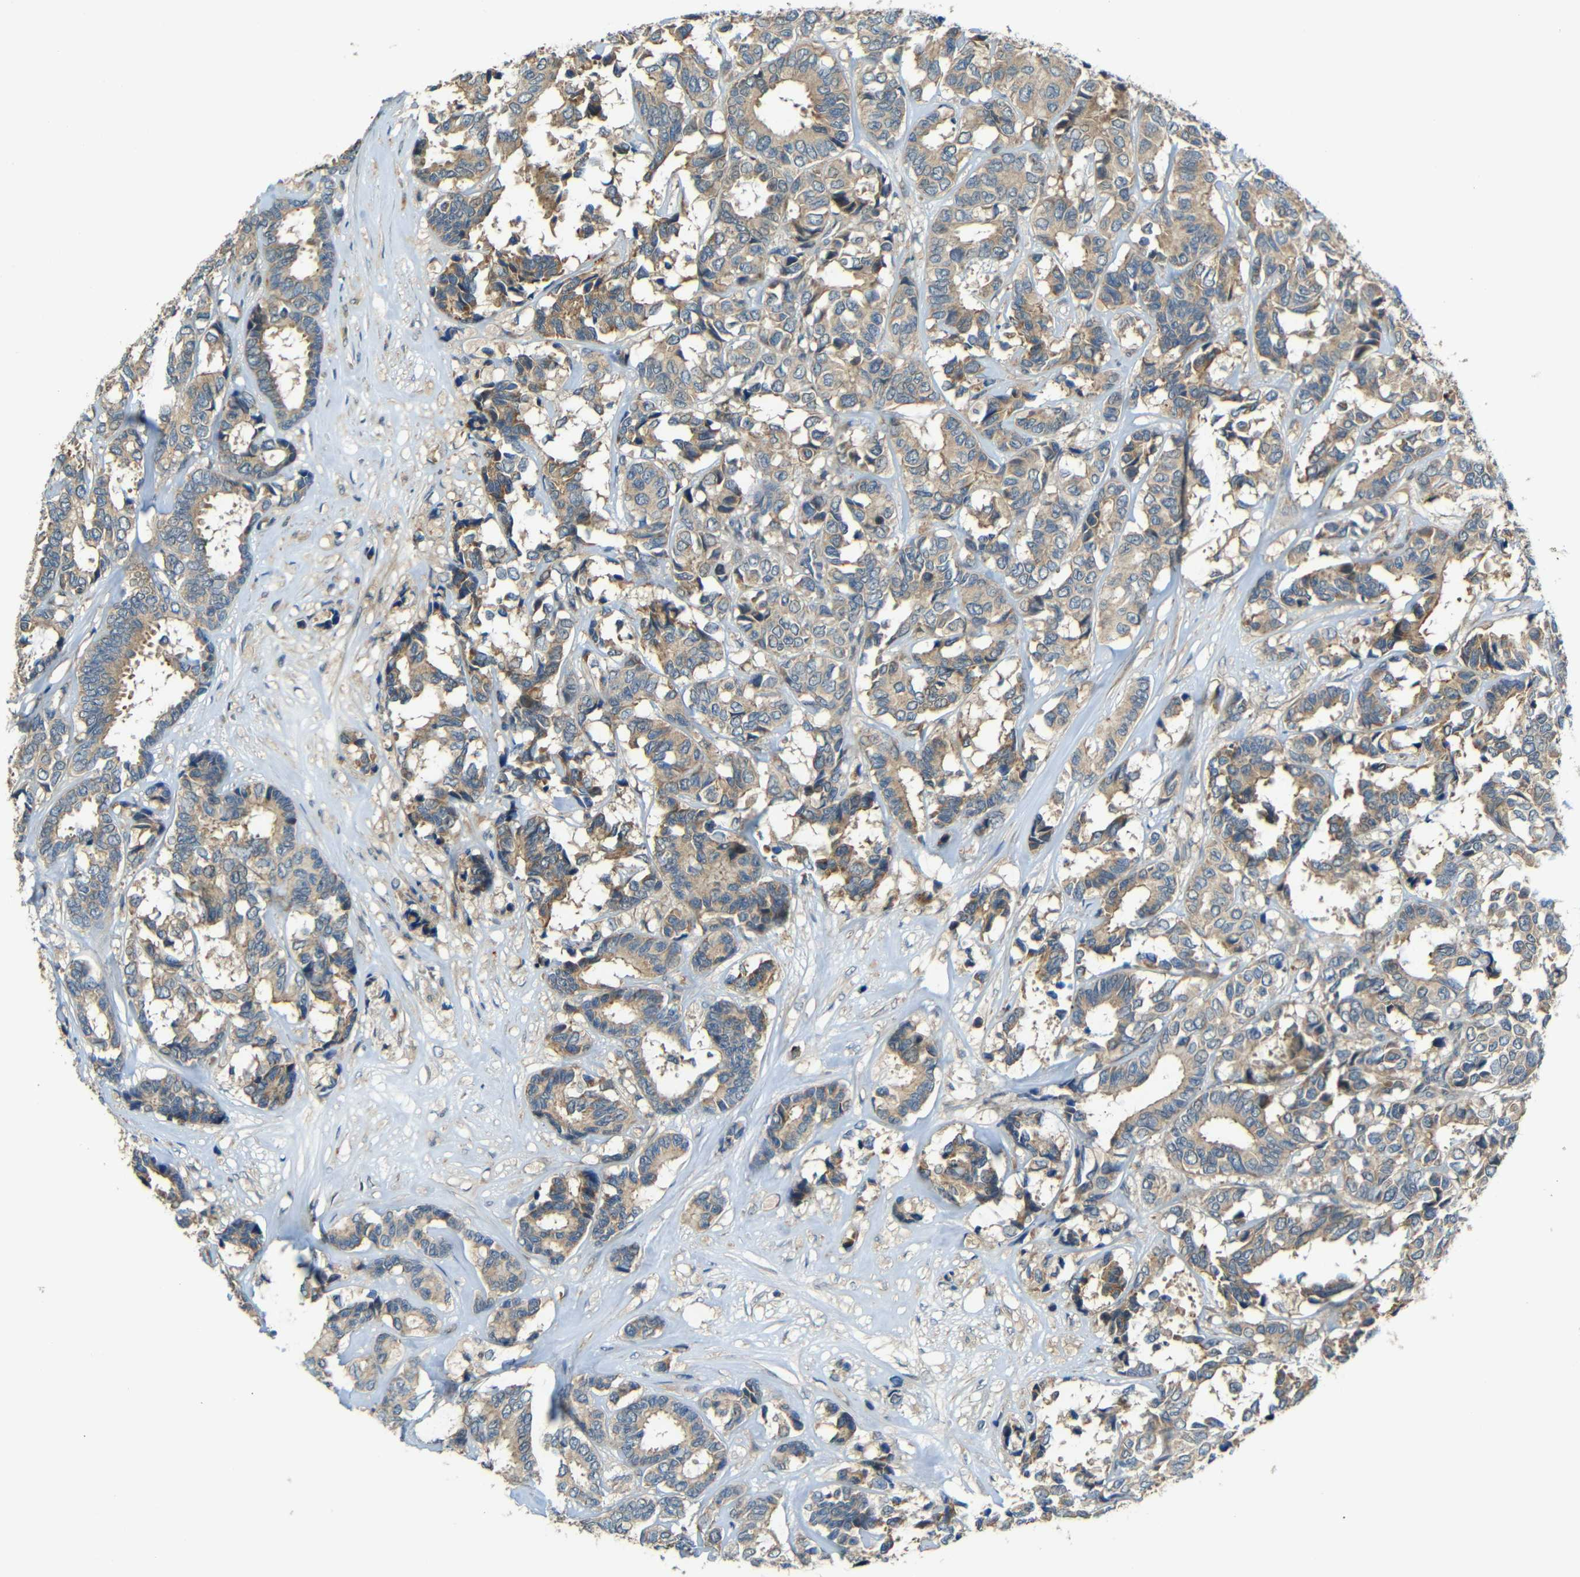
{"staining": {"intensity": "weak", "quantity": ">75%", "location": "cytoplasmic/membranous"}, "tissue": "breast cancer", "cell_type": "Tumor cells", "image_type": "cancer", "snomed": [{"axis": "morphology", "description": "Duct carcinoma"}, {"axis": "topography", "description": "Breast"}], "caption": "Breast cancer (infiltrating ductal carcinoma) tissue displays weak cytoplasmic/membranous staining in approximately >75% of tumor cells", "gene": "FNDC3A", "patient": {"sex": "female", "age": 87}}